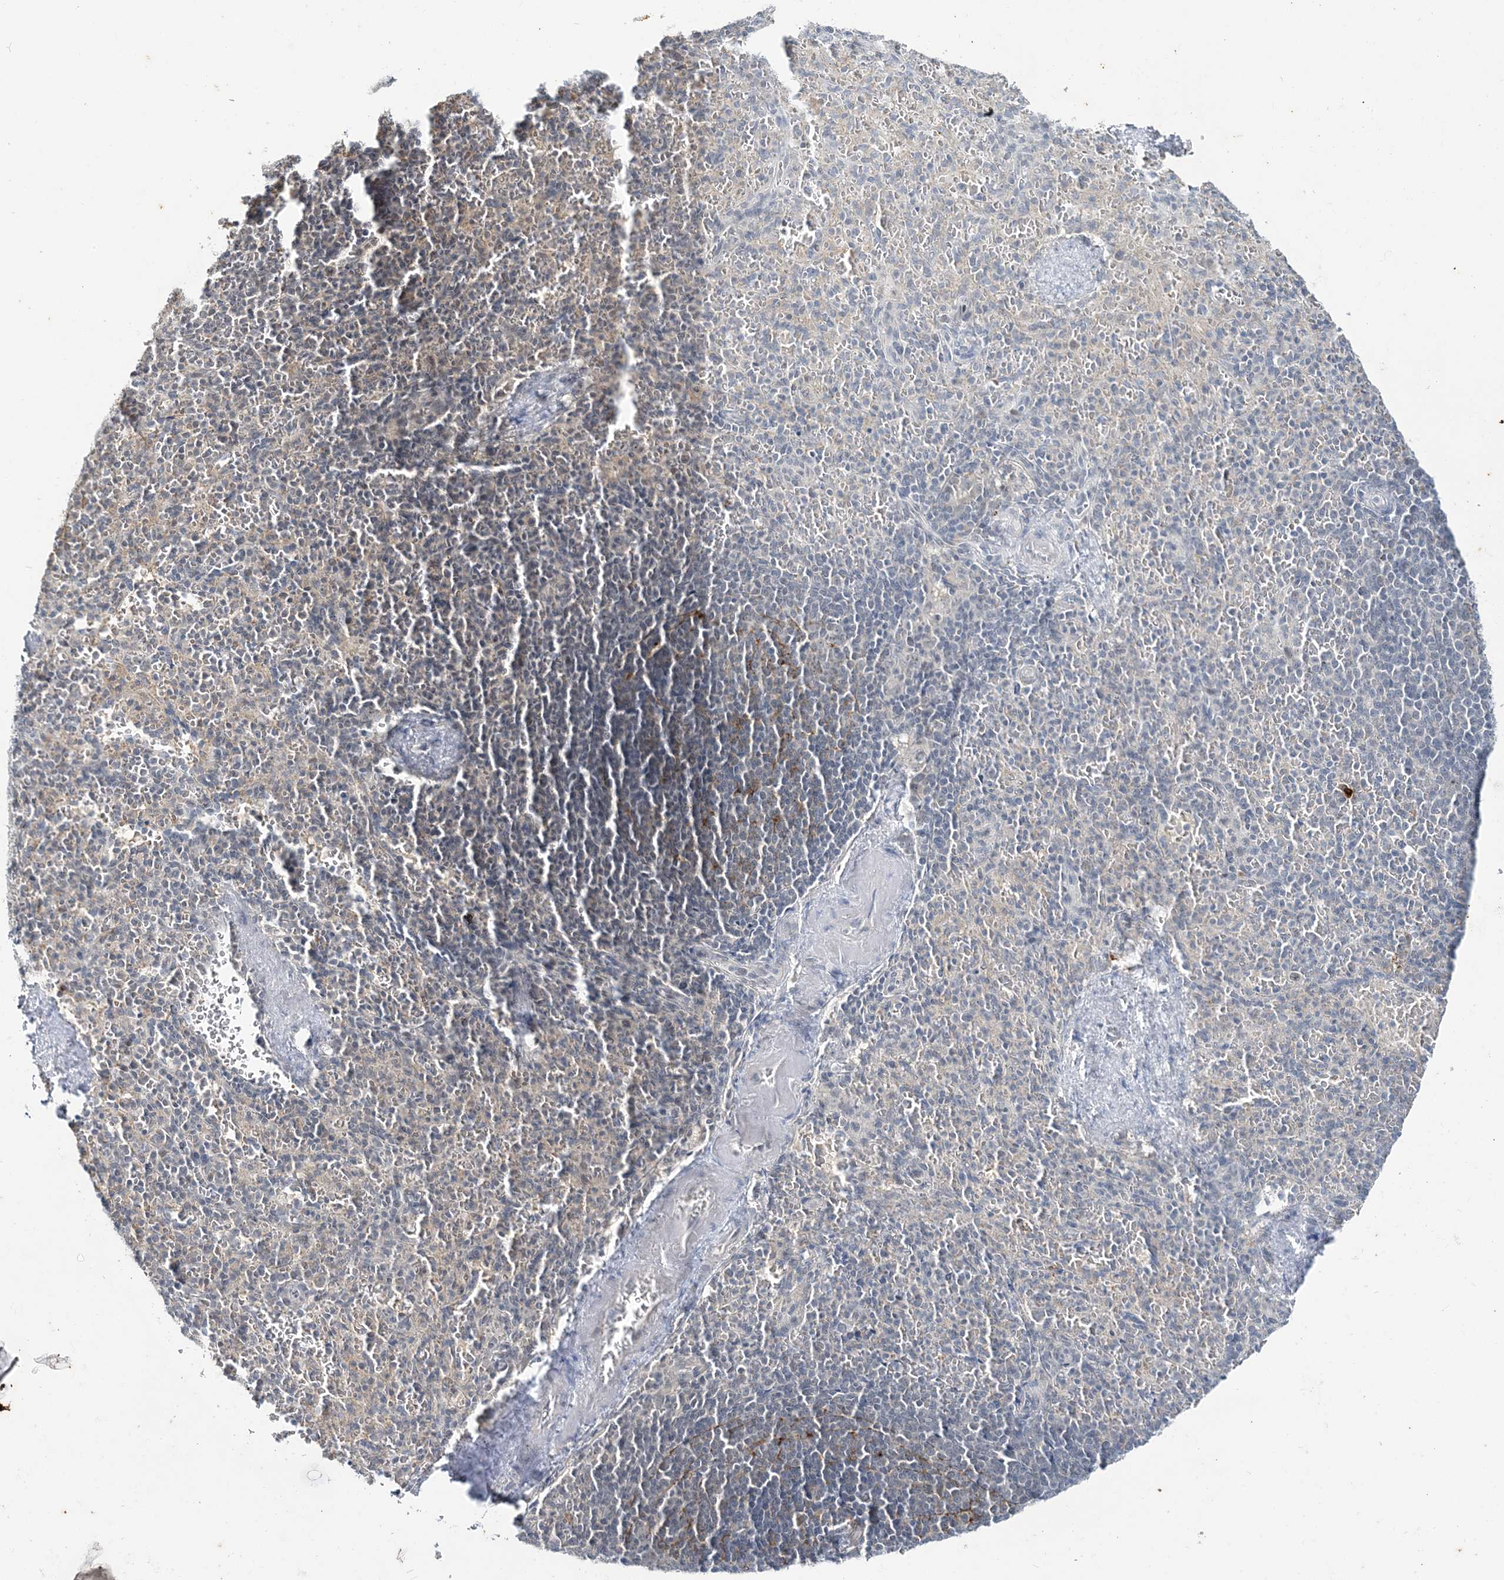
{"staining": {"intensity": "negative", "quantity": "none", "location": "none"}, "tissue": "spleen", "cell_type": "Cells in red pulp", "image_type": "normal", "snomed": [{"axis": "morphology", "description": "Normal tissue, NOS"}, {"axis": "topography", "description": "Spleen"}], "caption": "The image displays no significant positivity in cells in red pulp of spleen. (DAB (3,3'-diaminobenzidine) immunohistochemistry (IHC) visualized using brightfield microscopy, high magnification).", "gene": "LEXM", "patient": {"sex": "female", "age": 74}}